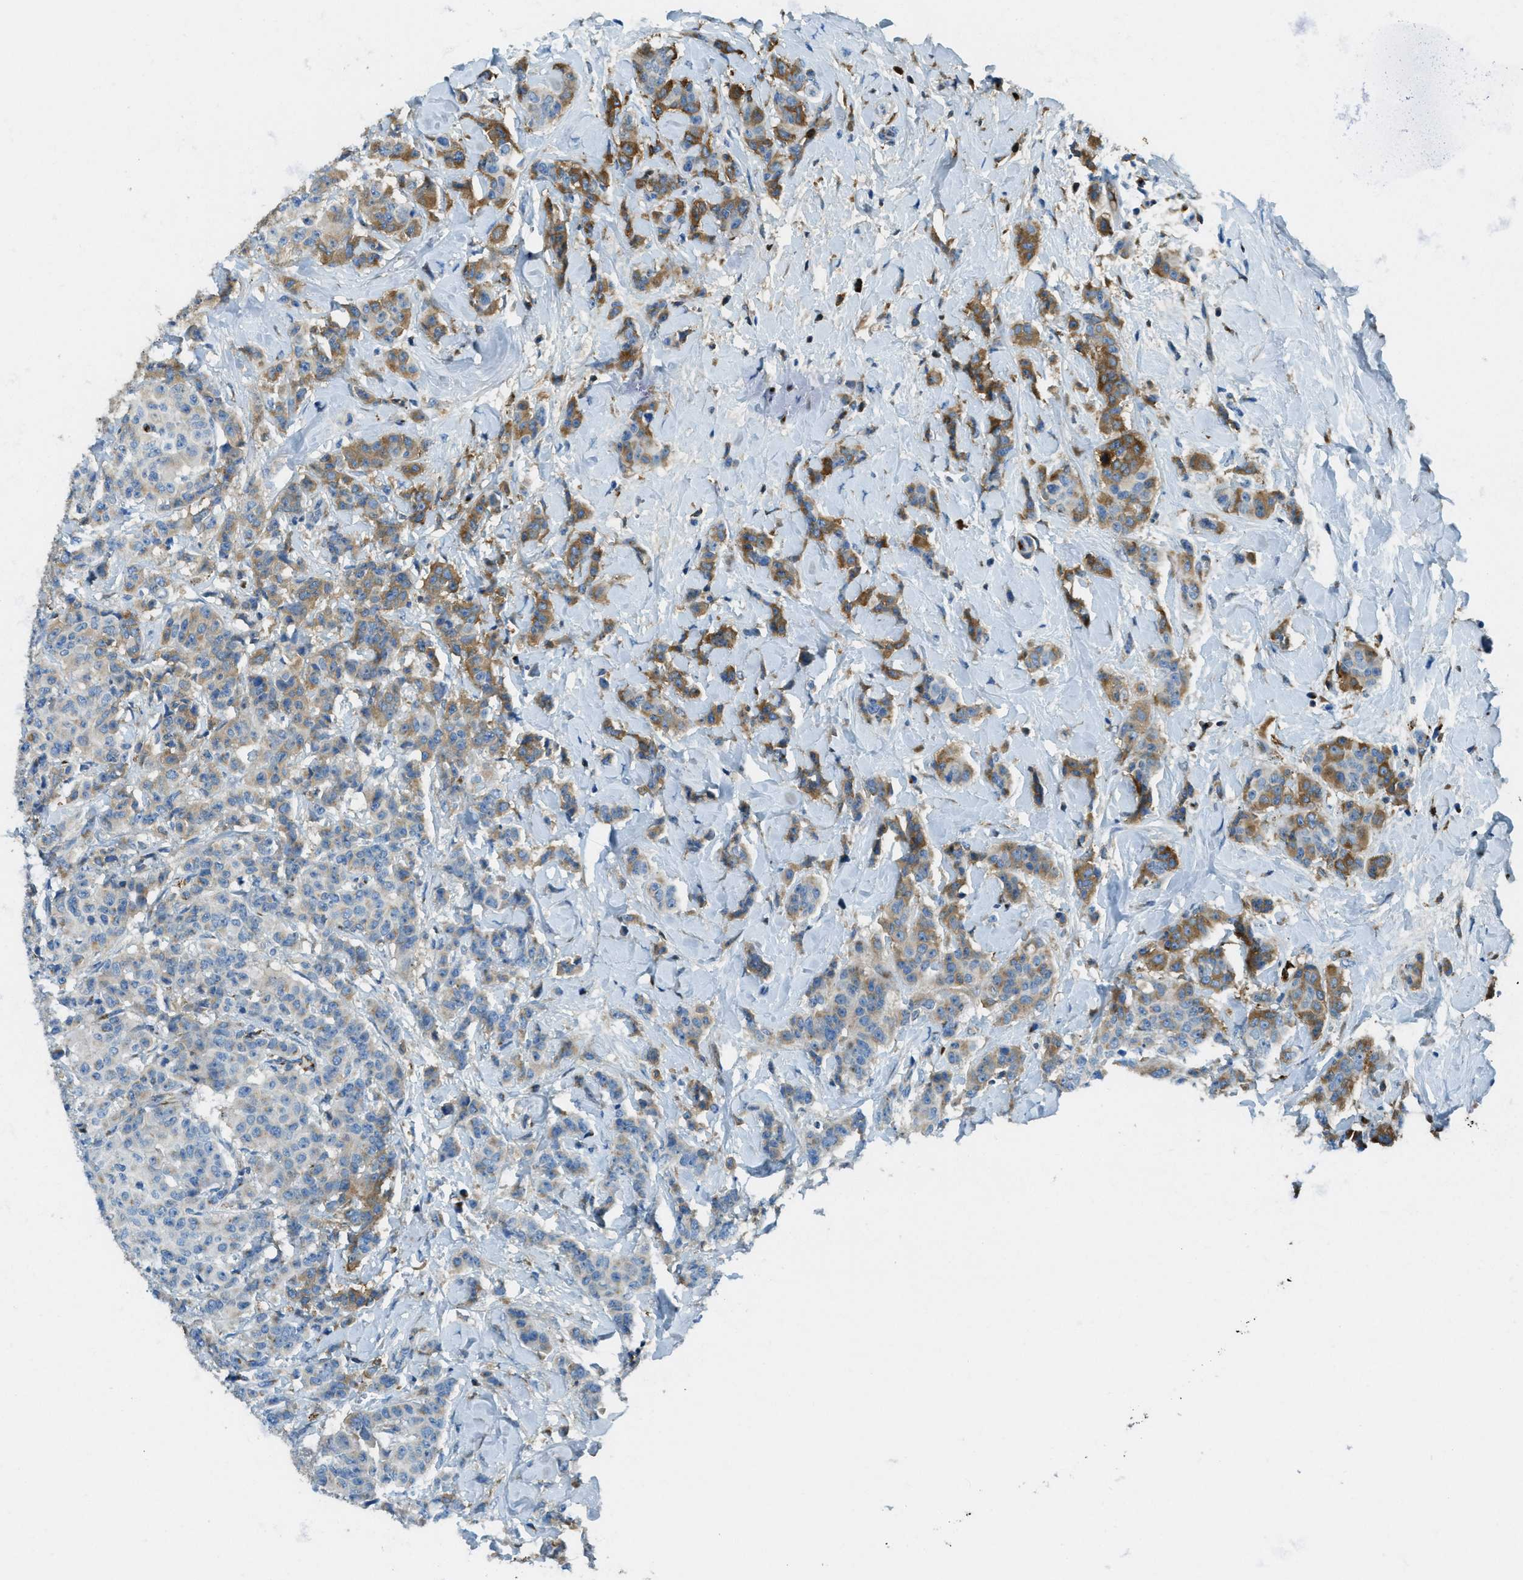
{"staining": {"intensity": "moderate", "quantity": "<25%", "location": "cytoplasmic/membranous"}, "tissue": "breast cancer", "cell_type": "Tumor cells", "image_type": "cancer", "snomed": [{"axis": "morphology", "description": "Normal tissue, NOS"}, {"axis": "morphology", "description": "Duct carcinoma"}, {"axis": "topography", "description": "Breast"}], "caption": "A photomicrograph showing moderate cytoplasmic/membranous staining in about <25% of tumor cells in breast cancer (infiltrating ductal carcinoma), as visualized by brown immunohistochemical staining.", "gene": "TRIM59", "patient": {"sex": "female", "age": 40}}